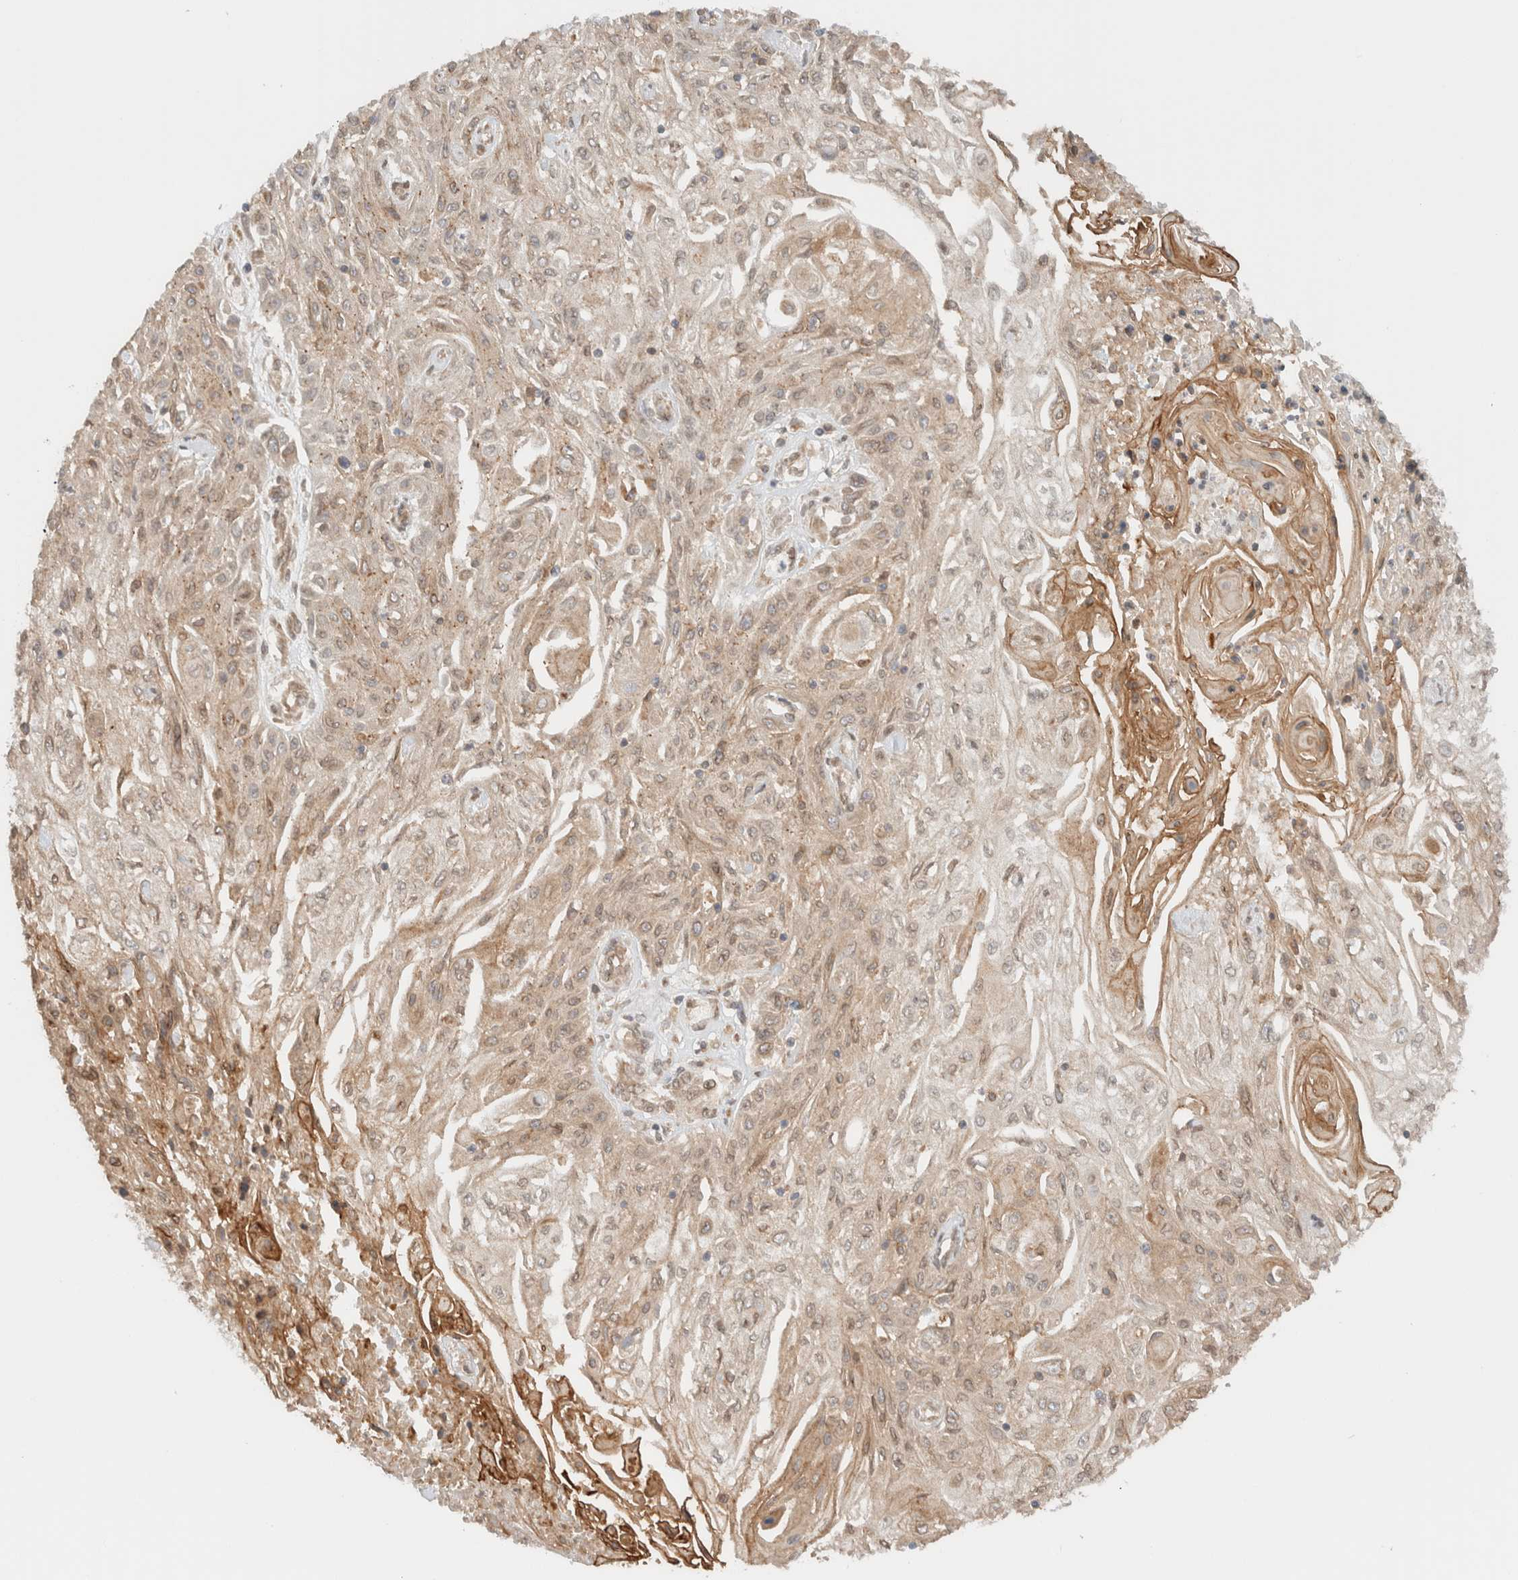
{"staining": {"intensity": "weak", "quantity": ">75%", "location": "cytoplasmic/membranous"}, "tissue": "skin cancer", "cell_type": "Tumor cells", "image_type": "cancer", "snomed": [{"axis": "morphology", "description": "Squamous cell carcinoma, NOS"}, {"axis": "morphology", "description": "Squamous cell carcinoma, metastatic, NOS"}, {"axis": "topography", "description": "Skin"}, {"axis": "topography", "description": "Lymph node"}], "caption": "Brown immunohistochemical staining in skin squamous cell carcinoma displays weak cytoplasmic/membranous staining in approximately >75% of tumor cells.", "gene": "ARFGEF2", "patient": {"sex": "male", "age": 75}}